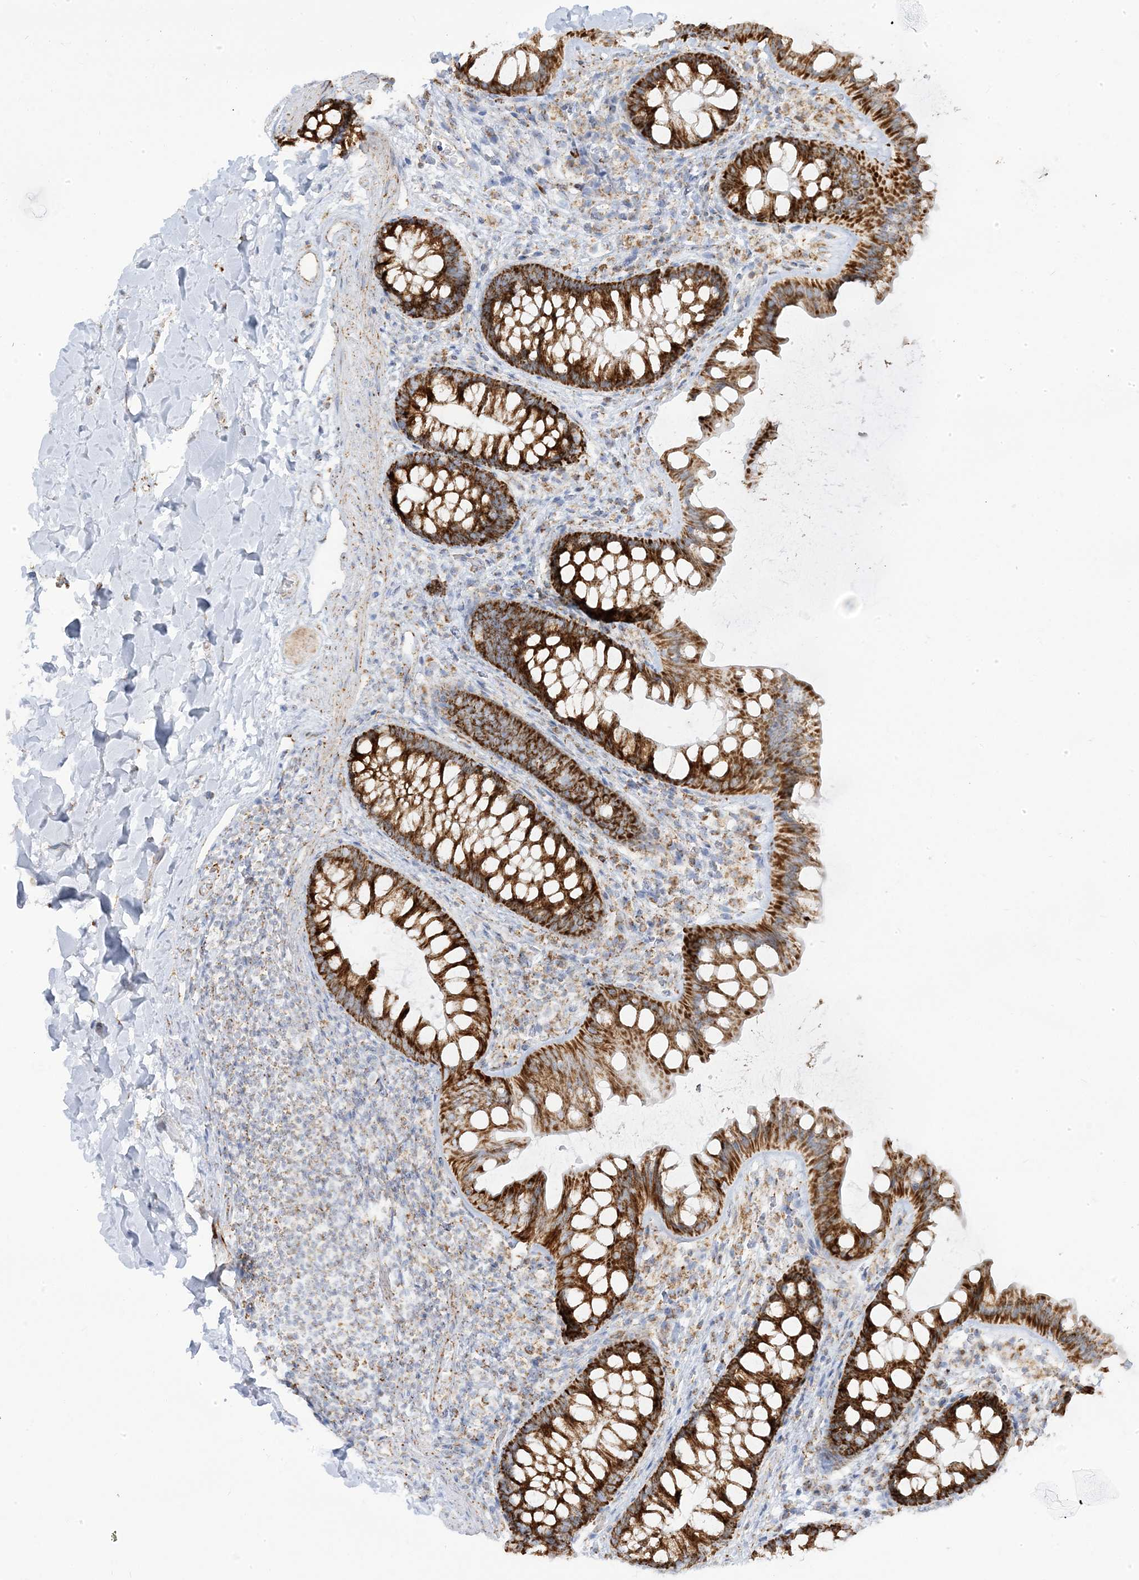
{"staining": {"intensity": "negative", "quantity": "none", "location": "none"}, "tissue": "colon", "cell_type": "Endothelial cells", "image_type": "normal", "snomed": [{"axis": "morphology", "description": "Normal tissue, NOS"}, {"axis": "topography", "description": "Colon"}], "caption": "High power microscopy micrograph of an immunohistochemistry (IHC) image of benign colon, revealing no significant staining in endothelial cells.", "gene": "PCCB", "patient": {"sex": "female", "age": 62}}